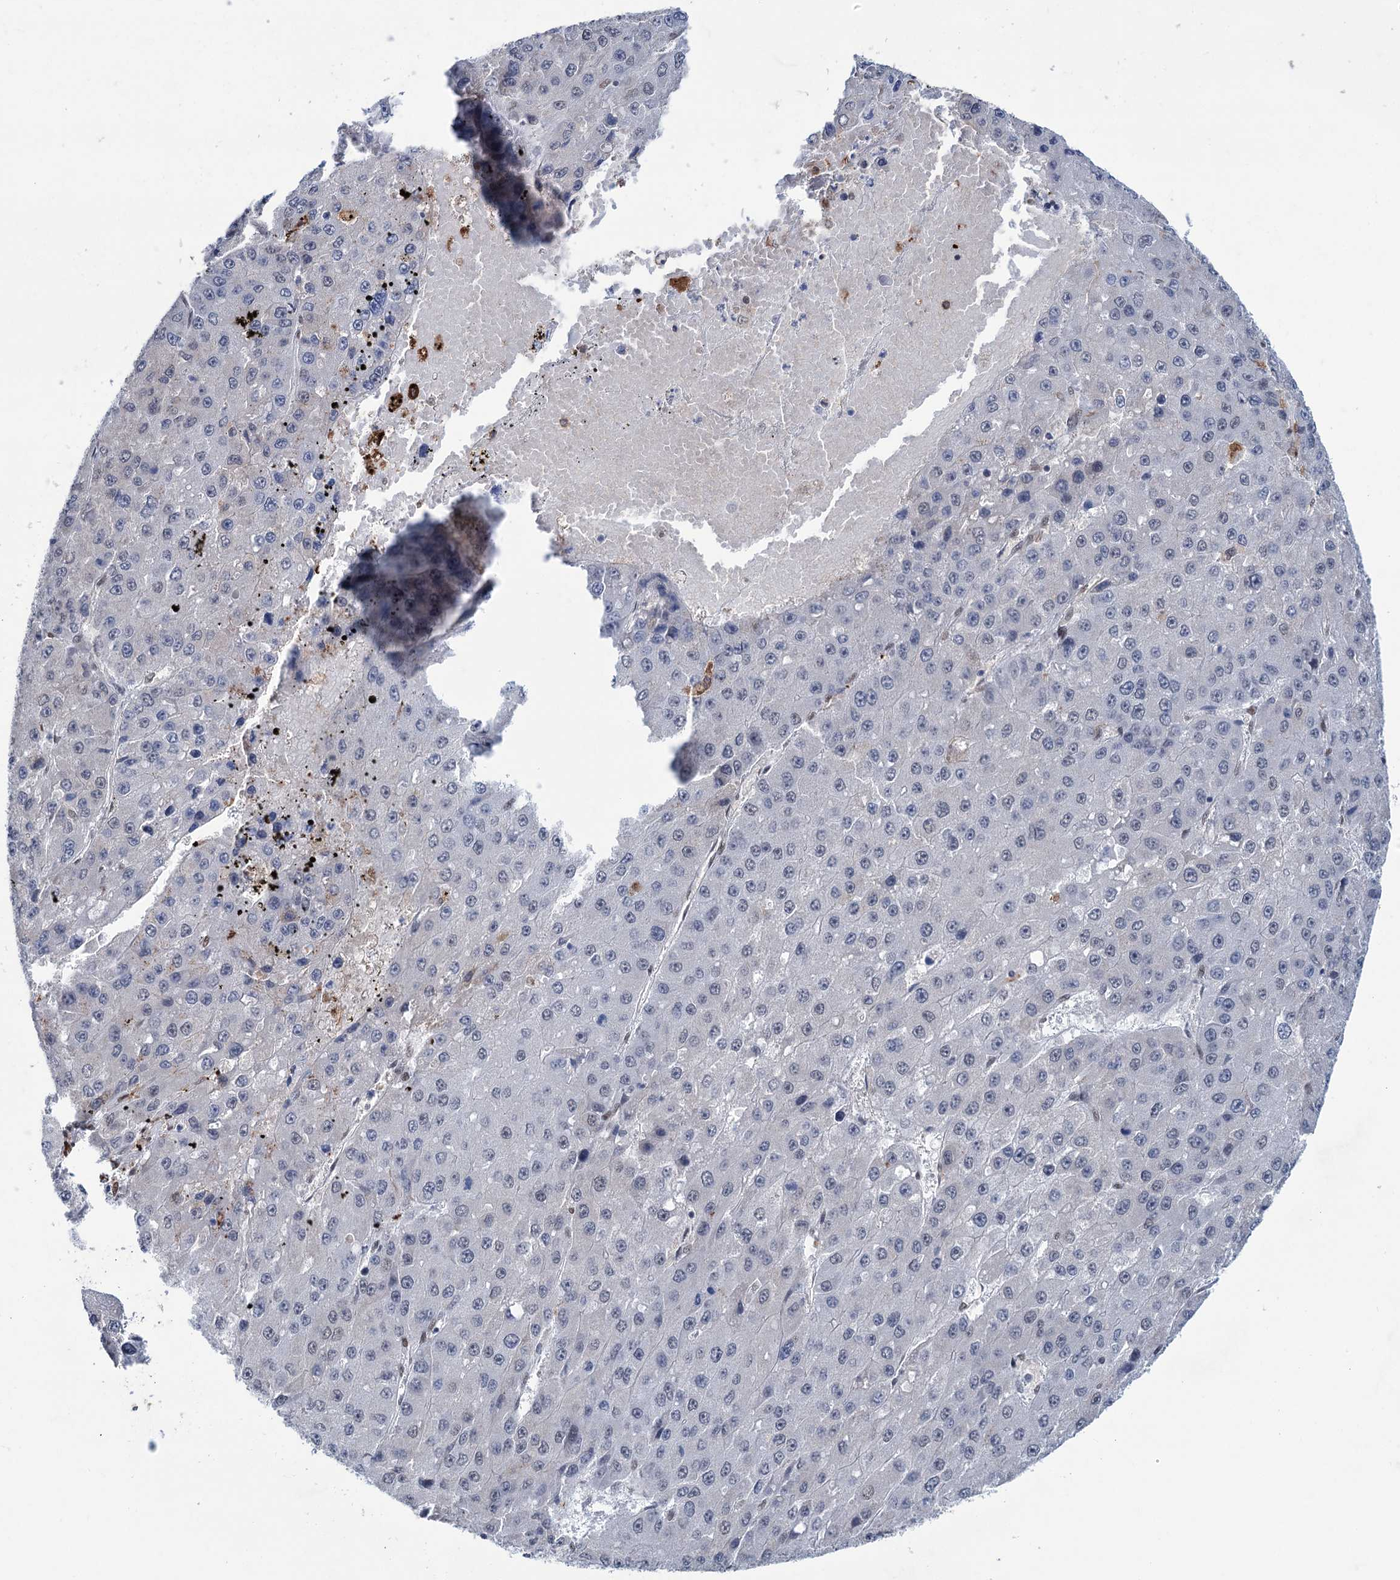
{"staining": {"intensity": "negative", "quantity": "none", "location": "none"}, "tissue": "liver cancer", "cell_type": "Tumor cells", "image_type": "cancer", "snomed": [{"axis": "morphology", "description": "Carcinoma, Hepatocellular, NOS"}, {"axis": "topography", "description": "Liver"}], "caption": "This is a histopathology image of immunohistochemistry staining of liver cancer (hepatocellular carcinoma), which shows no positivity in tumor cells. The staining was performed using DAB to visualize the protein expression in brown, while the nuclei were stained in blue with hematoxylin (Magnification: 20x).", "gene": "FAM53A", "patient": {"sex": "female", "age": 73}}